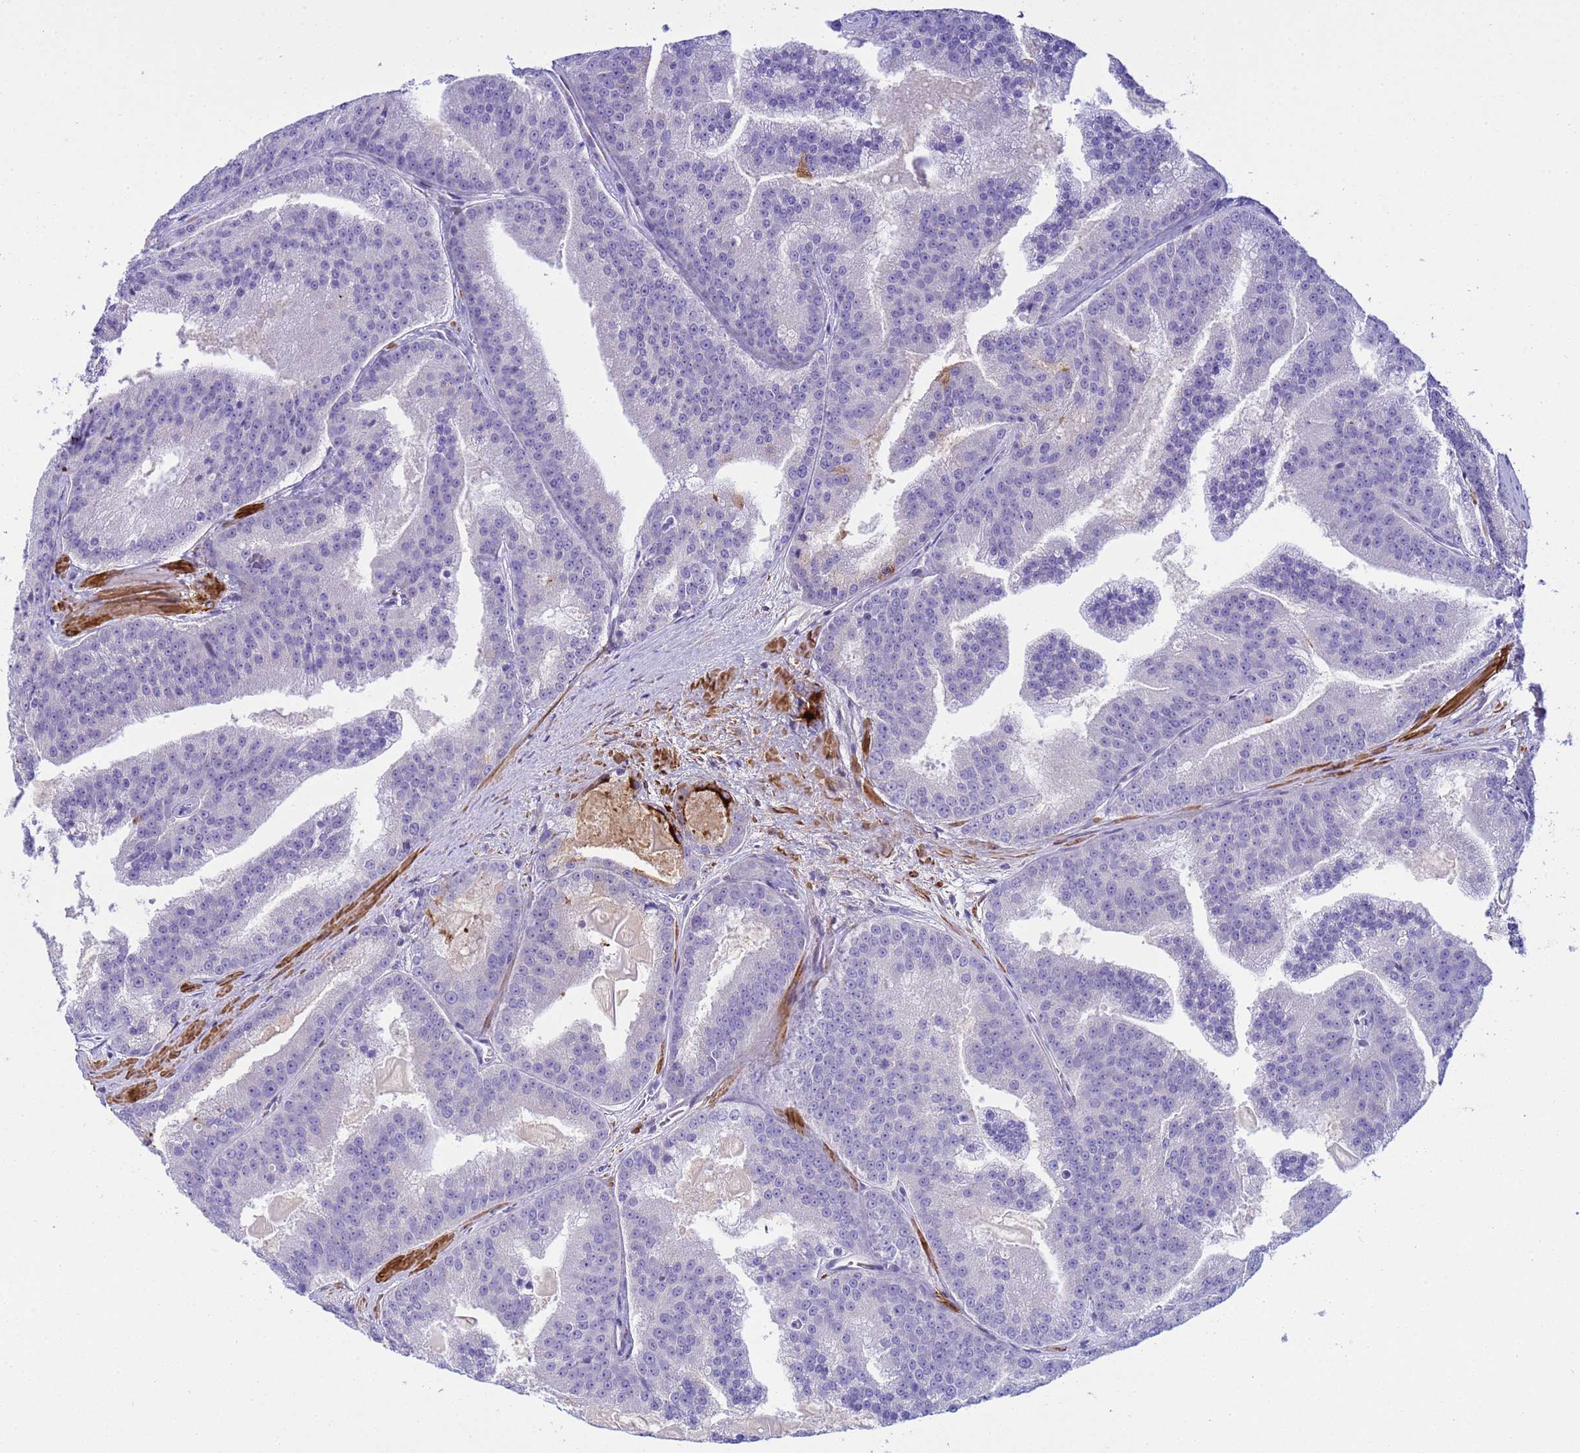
{"staining": {"intensity": "negative", "quantity": "none", "location": "none"}, "tissue": "prostate cancer", "cell_type": "Tumor cells", "image_type": "cancer", "snomed": [{"axis": "morphology", "description": "Adenocarcinoma, High grade"}, {"axis": "topography", "description": "Prostate"}], "caption": "Immunohistochemistry of prostate cancer (high-grade adenocarcinoma) reveals no expression in tumor cells.", "gene": "P2RX7", "patient": {"sex": "male", "age": 61}}